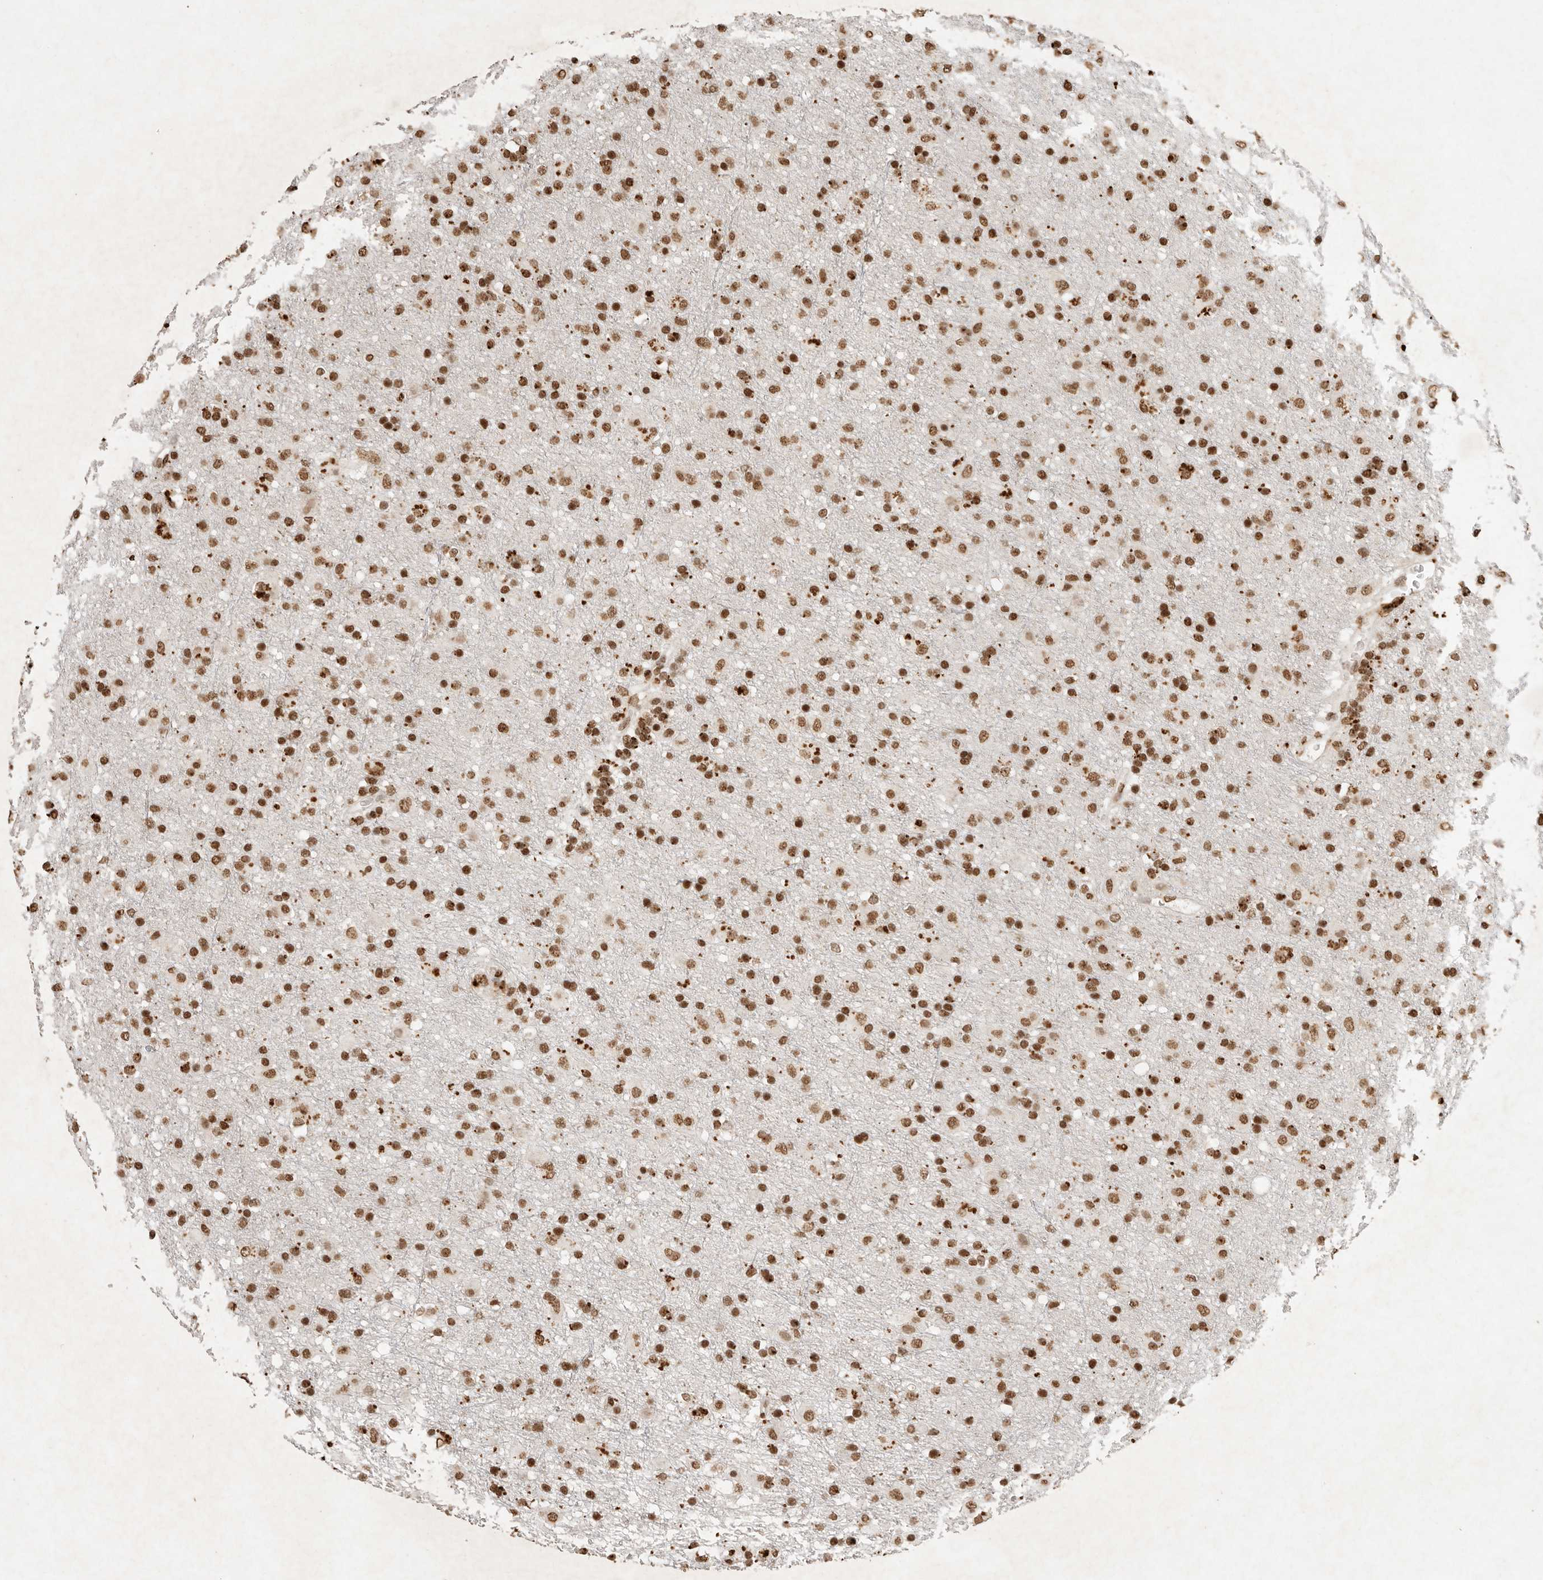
{"staining": {"intensity": "moderate", "quantity": ">75%", "location": "nuclear"}, "tissue": "glioma", "cell_type": "Tumor cells", "image_type": "cancer", "snomed": [{"axis": "morphology", "description": "Glioma, malignant, Low grade"}, {"axis": "topography", "description": "Brain"}], "caption": "Malignant glioma (low-grade) stained for a protein (brown) displays moderate nuclear positive staining in about >75% of tumor cells.", "gene": "NKX3-2", "patient": {"sex": "male", "age": 65}}